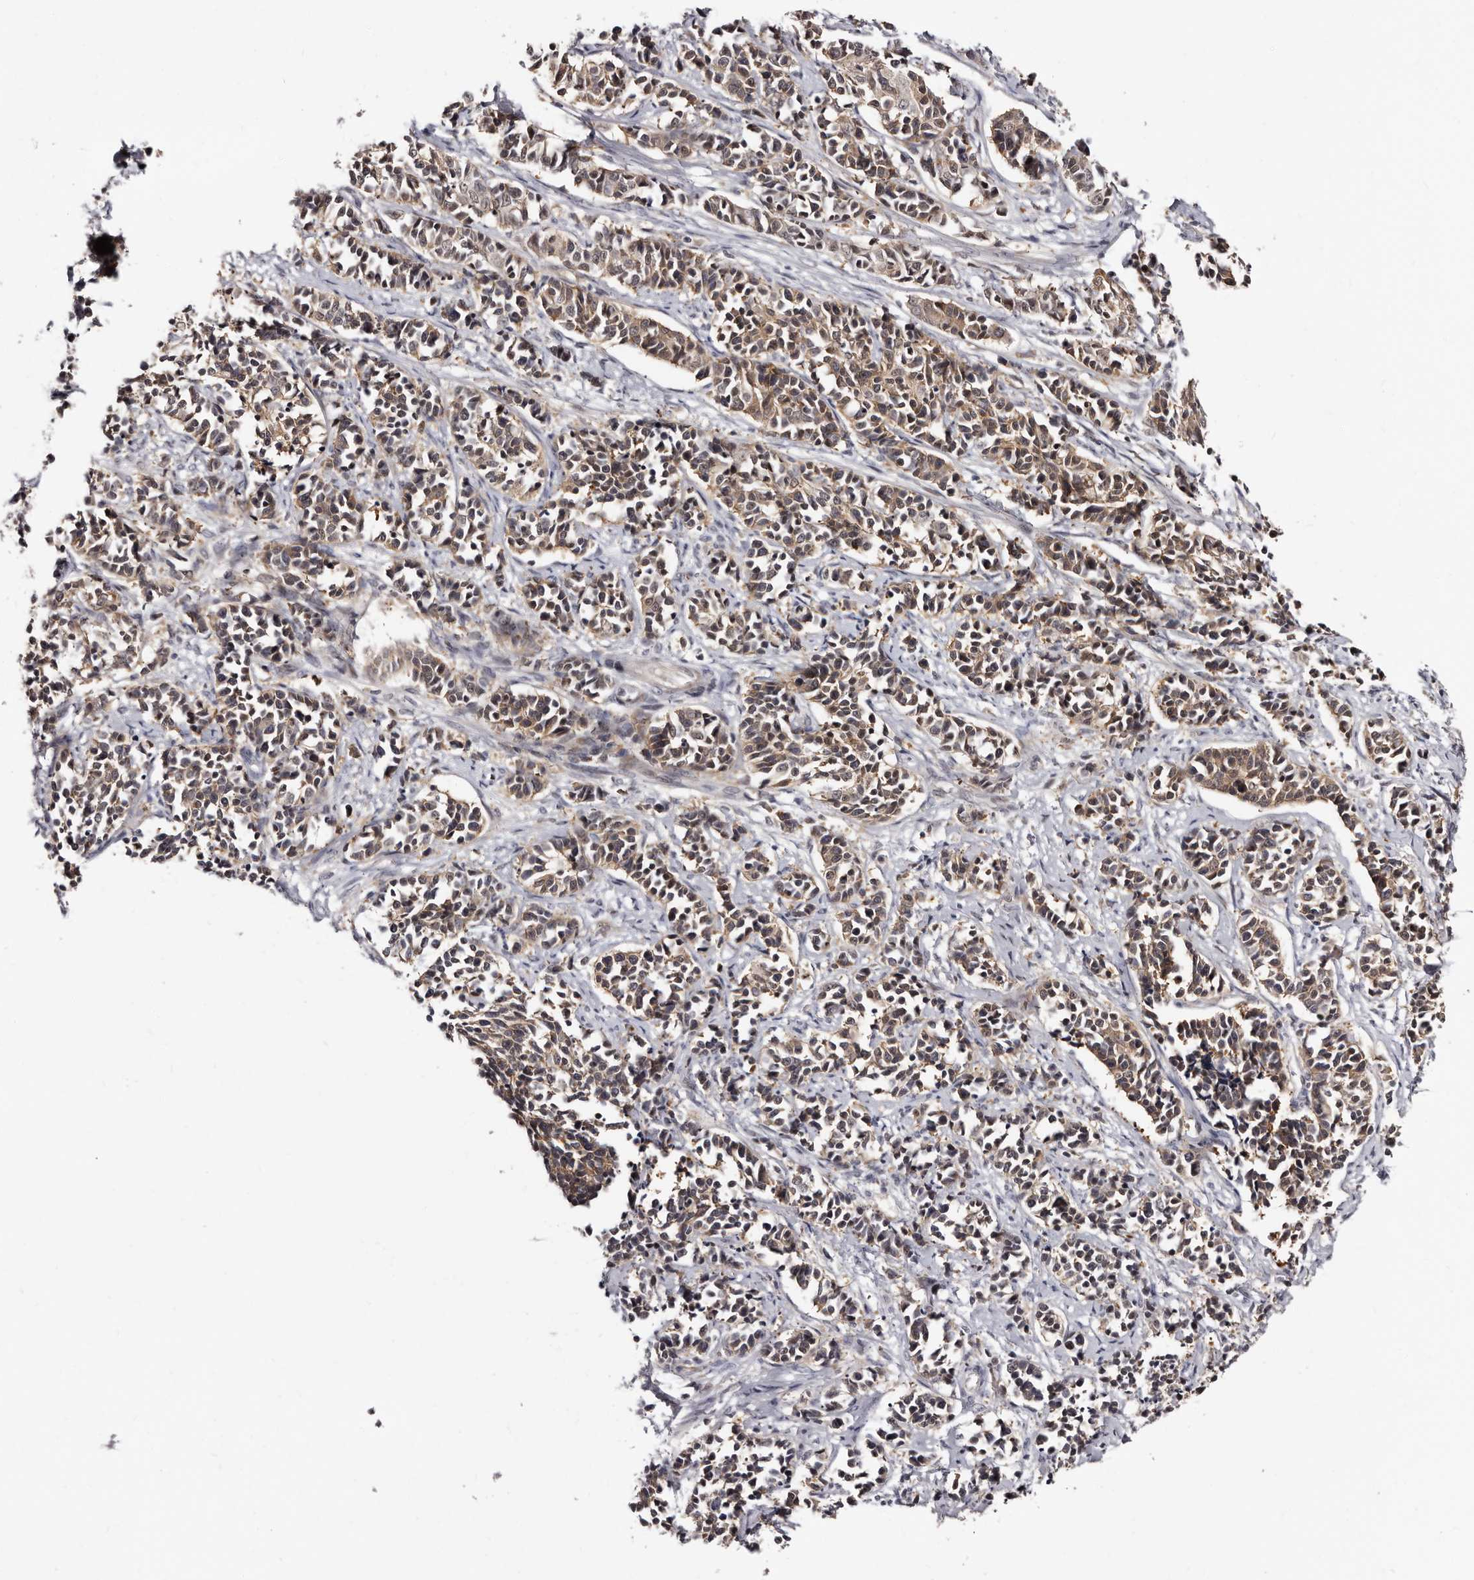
{"staining": {"intensity": "weak", "quantity": ">75%", "location": "cytoplasmic/membranous"}, "tissue": "cervical cancer", "cell_type": "Tumor cells", "image_type": "cancer", "snomed": [{"axis": "morphology", "description": "Normal tissue, NOS"}, {"axis": "morphology", "description": "Squamous cell carcinoma, NOS"}, {"axis": "topography", "description": "Cervix"}], "caption": "Cervical squamous cell carcinoma stained for a protein demonstrates weak cytoplasmic/membranous positivity in tumor cells.", "gene": "PHF20L1", "patient": {"sex": "female", "age": 35}}